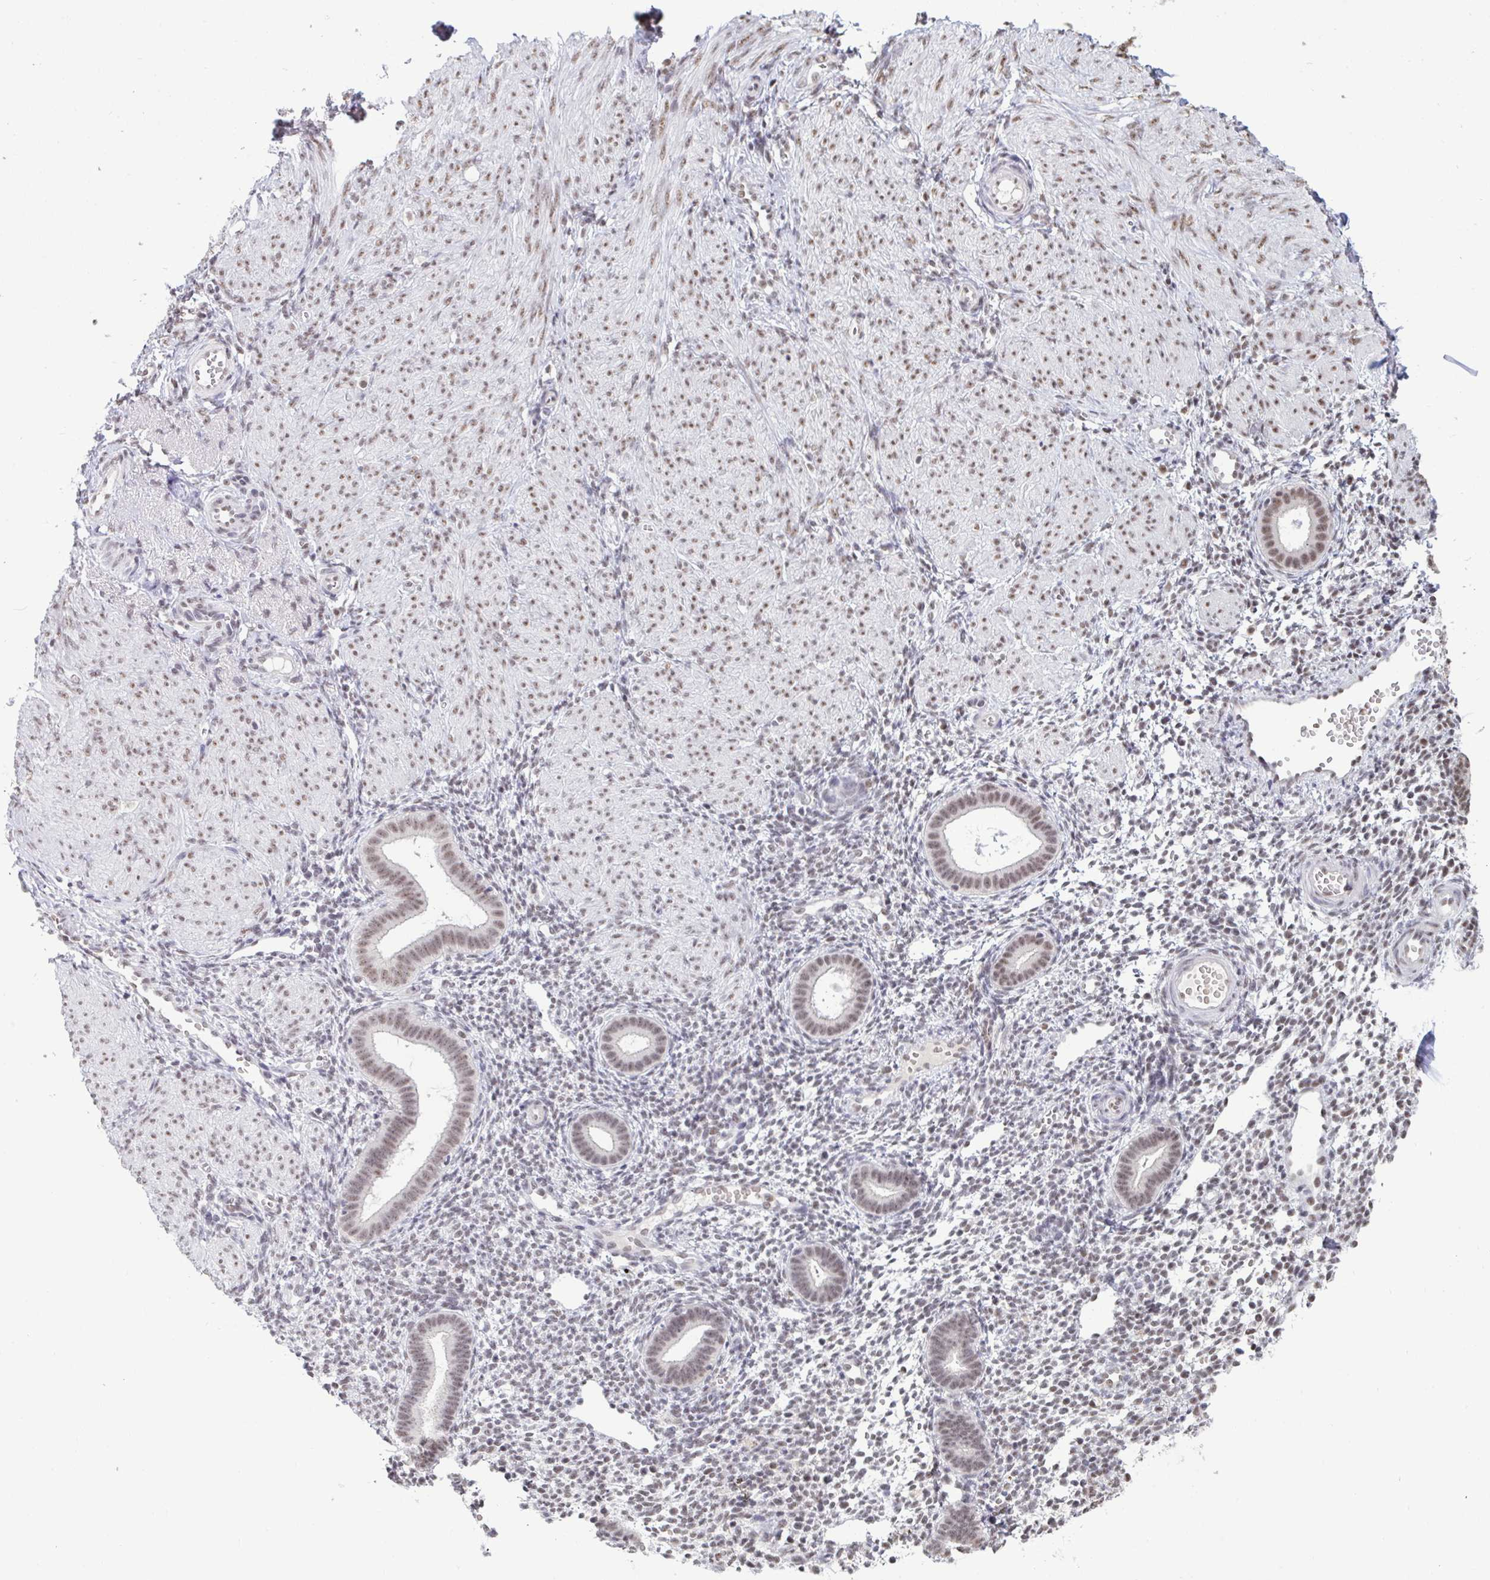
{"staining": {"intensity": "weak", "quantity": "<25%", "location": "nuclear"}, "tissue": "endometrium", "cell_type": "Cells in endometrial stroma", "image_type": "normal", "snomed": [{"axis": "morphology", "description": "Normal tissue, NOS"}, {"axis": "topography", "description": "Endometrium"}], "caption": "Cells in endometrial stroma are negative for protein expression in normal human endometrium. Brightfield microscopy of immunohistochemistry (IHC) stained with DAB (3,3'-diaminobenzidine) (brown) and hematoxylin (blue), captured at high magnification.", "gene": "PUF60", "patient": {"sex": "female", "age": 36}}